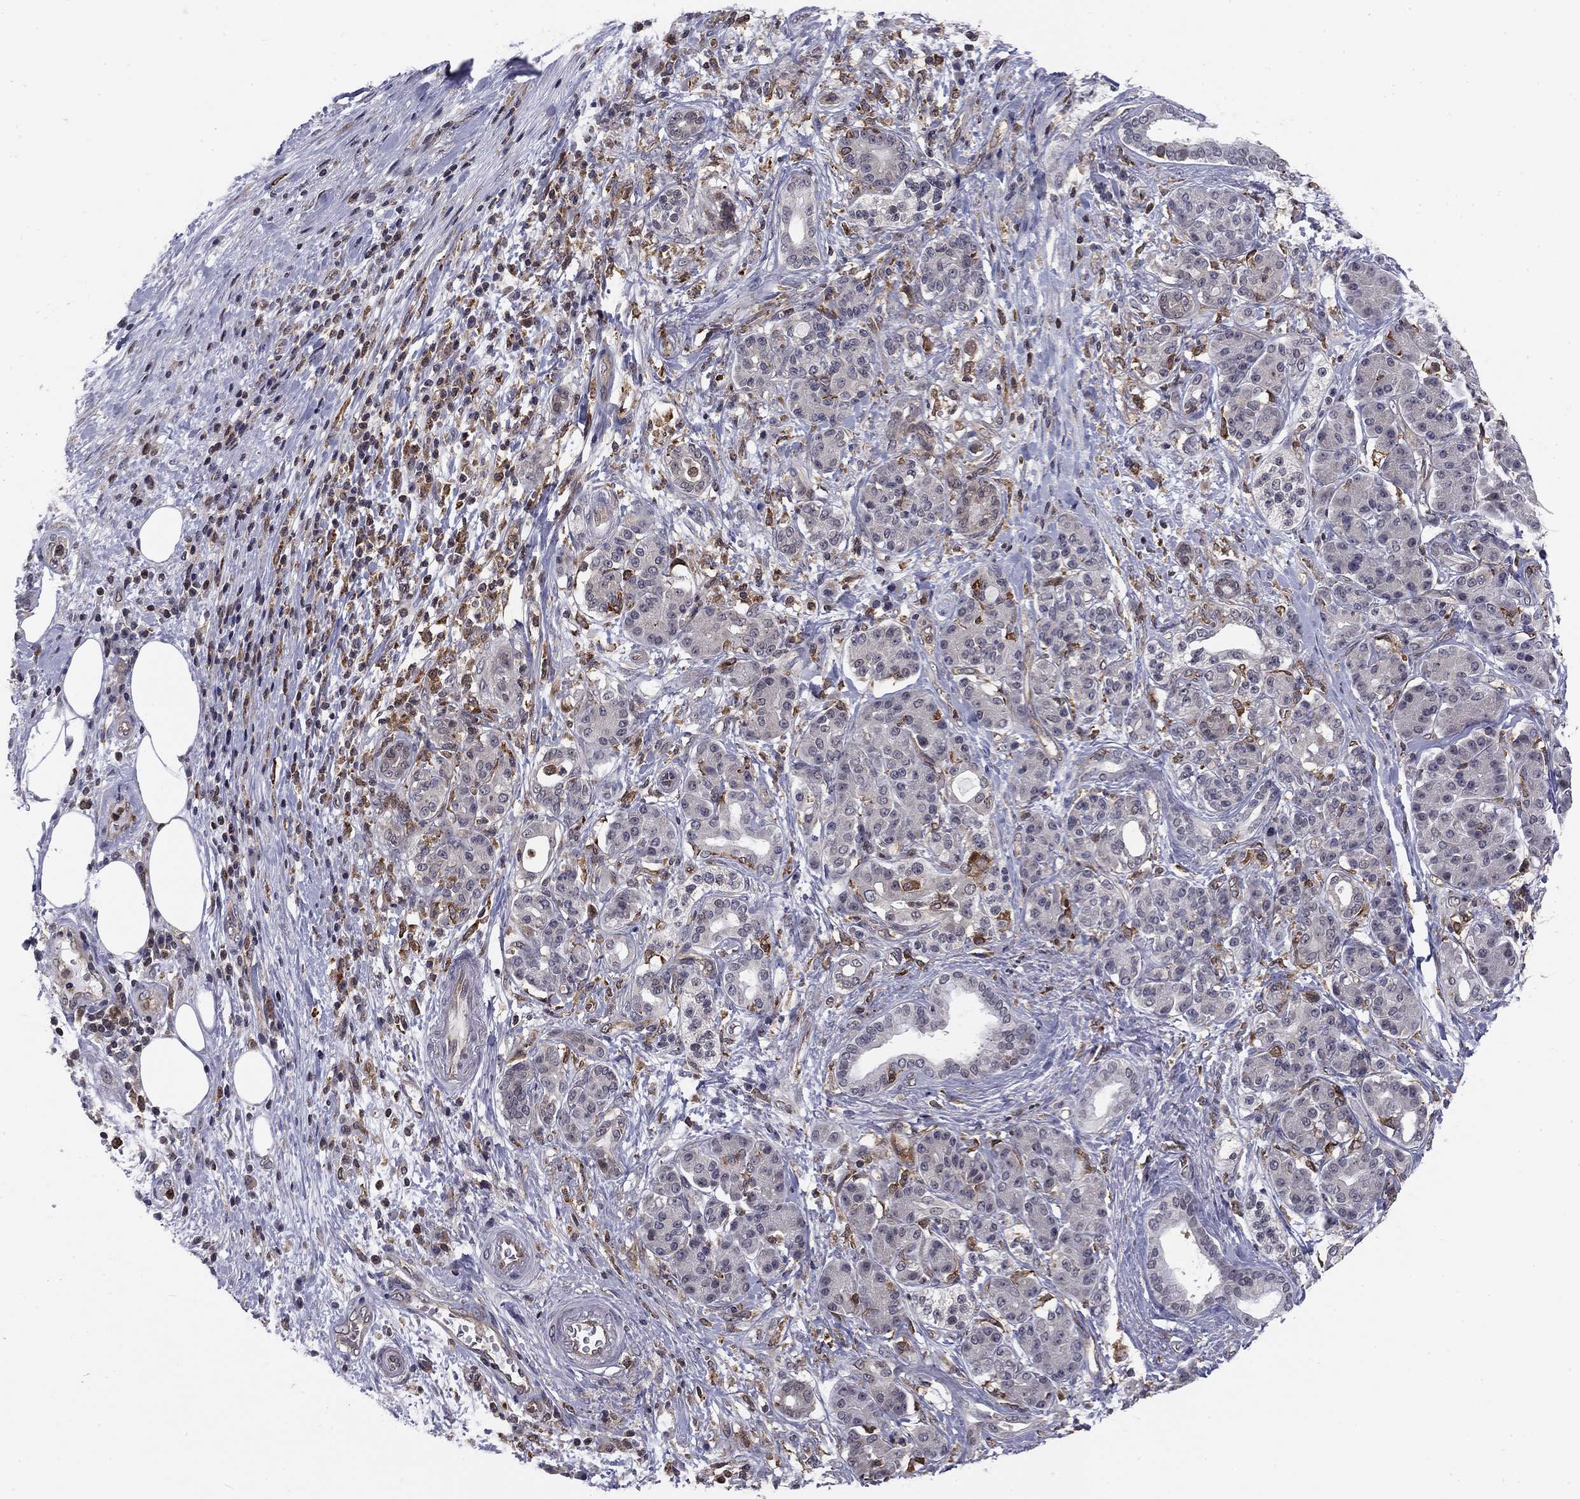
{"staining": {"intensity": "negative", "quantity": "none", "location": "none"}, "tissue": "pancreatic cancer", "cell_type": "Tumor cells", "image_type": "cancer", "snomed": [{"axis": "morphology", "description": "Adenocarcinoma, NOS"}, {"axis": "topography", "description": "Pancreas"}], "caption": "Protein analysis of pancreatic cancer displays no significant positivity in tumor cells. (DAB immunohistochemistry visualized using brightfield microscopy, high magnification).", "gene": "PLCB2", "patient": {"sex": "female", "age": 73}}